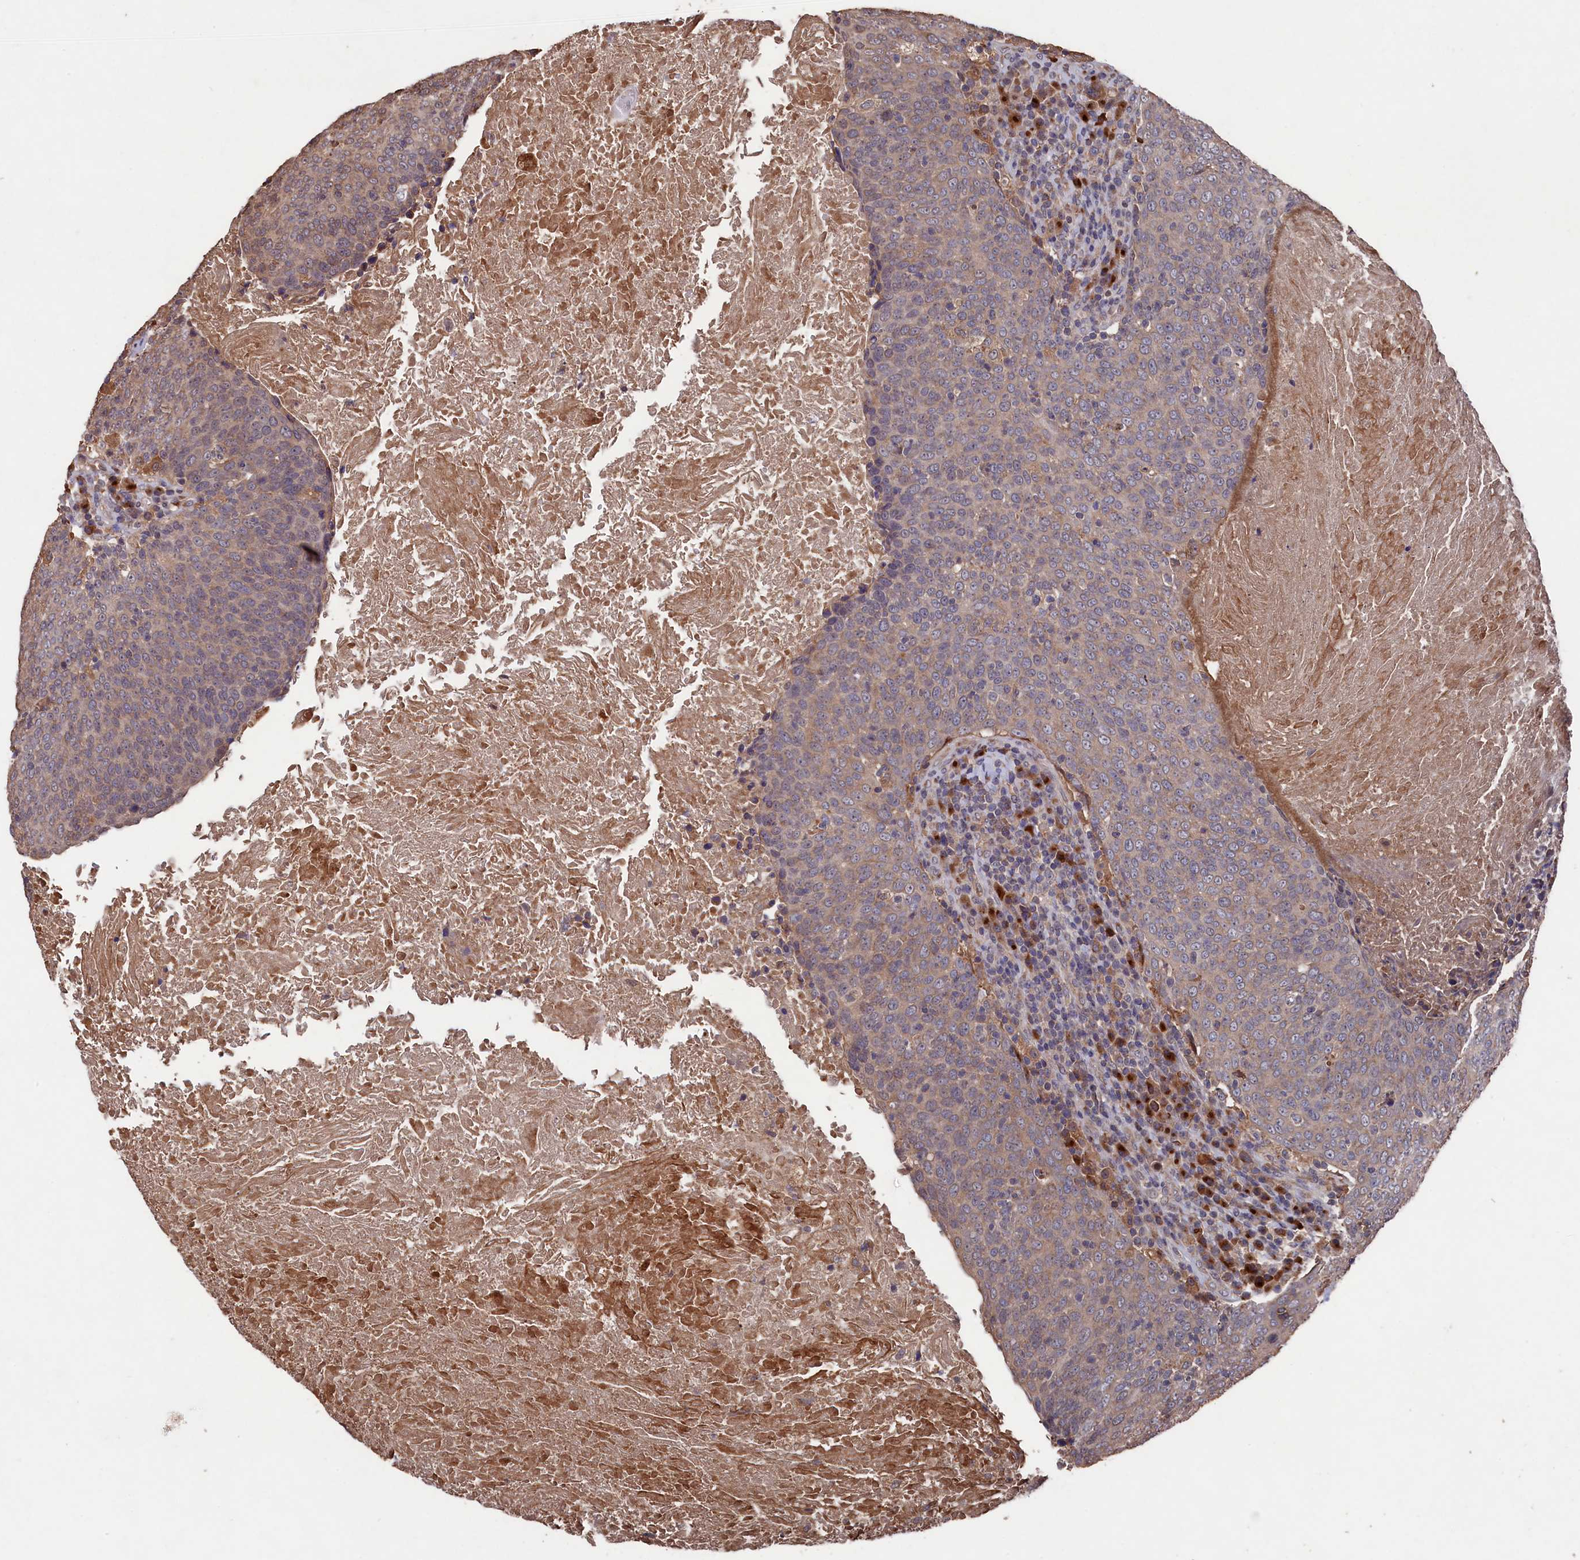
{"staining": {"intensity": "weak", "quantity": "25%-75%", "location": "cytoplasmic/membranous"}, "tissue": "head and neck cancer", "cell_type": "Tumor cells", "image_type": "cancer", "snomed": [{"axis": "morphology", "description": "Squamous cell carcinoma, NOS"}, {"axis": "morphology", "description": "Squamous cell carcinoma, metastatic, NOS"}, {"axis": "topography", "description": "Lymph node"}, {"axis": "topography", "description": "Head-Neck"}], "caption": "Weak cytoplasmic/membranous staining for a protein is identified in approximately 25%-75% of tumor cells of head and neck cancer using immunohistochemistry.", "gene": "NAA60", "patient": {"sex": "male", "age": 62}}